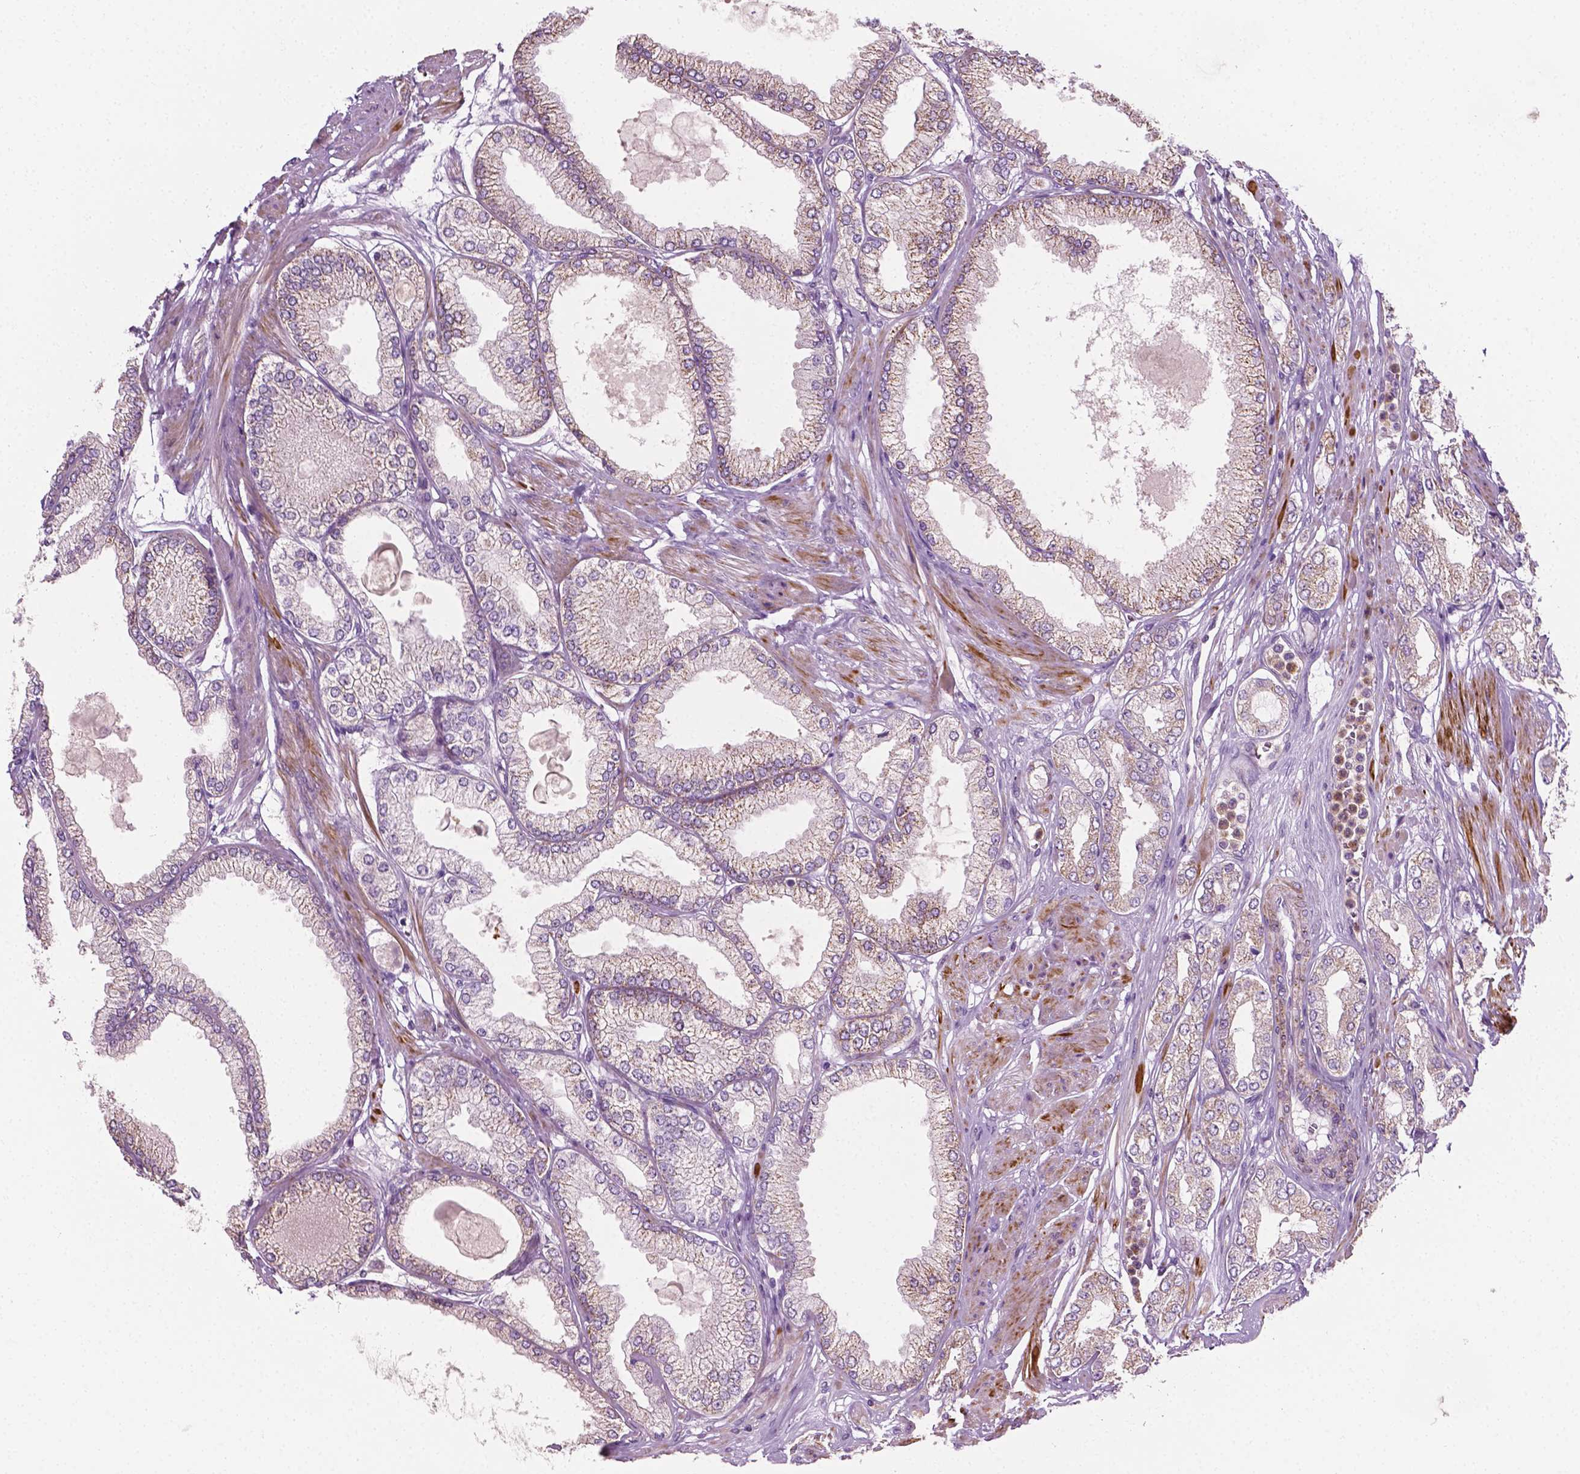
{"staining": {"intensity": "weak", "quantity": "<25%", "location": "cytoplasmic/membranous"}, "tissue": "prostate cancer", "cell_type": "Tumor cells", "image_type": "cancer", "snomed": [{"axis": "morphology", "description": "Adenocarcinoma, High grade"}, {"axis": "topography", "description": "Prostate"}], "caption": "Tumor cells show no significant protein expression in prostate cancer.", "gene": "PTX3", "patient": {"sex": "male", "age": 68}}